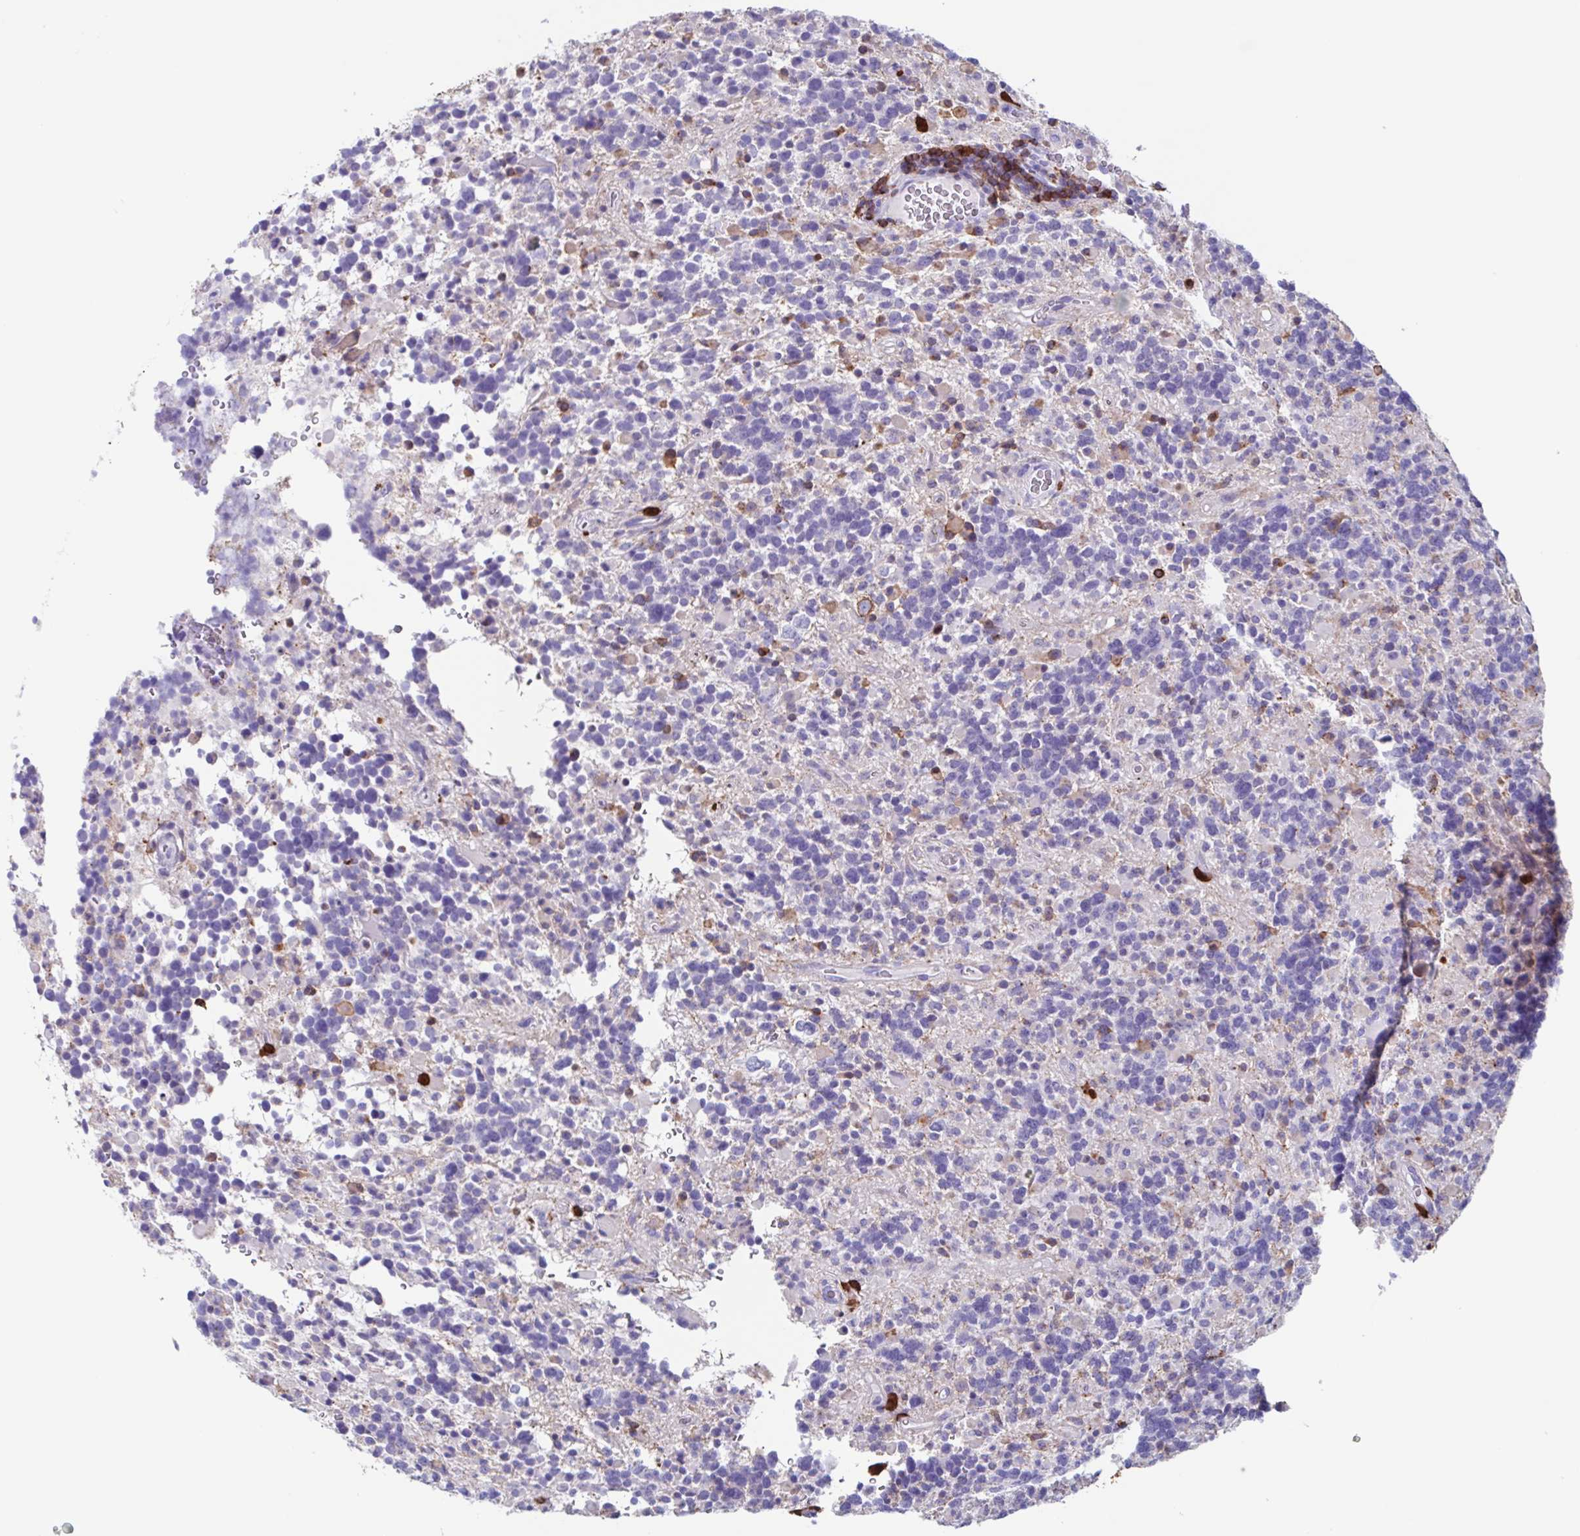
{"staining": {"intensity": "negative", "quantity": "none", "location": "none"}, "tissue": "glioma", "cell_type": "Tumor cells", "image_type": "cancer", "snomed": [{"axis": "morphology", "description": "Glioma, malignant, High grade"}, {"axis": "topography", "description": "Brain"}], "caption": "High-grade glioma (malignant) was stained to show a protein in brown. There is no significant positivity in tumor cells. (DAB (3,3'-diaminobenzidine) immunohistochemistry (IHC), high magnification).", "gene": "TPD52", "patient": {"sex": "female", "age": 40}}